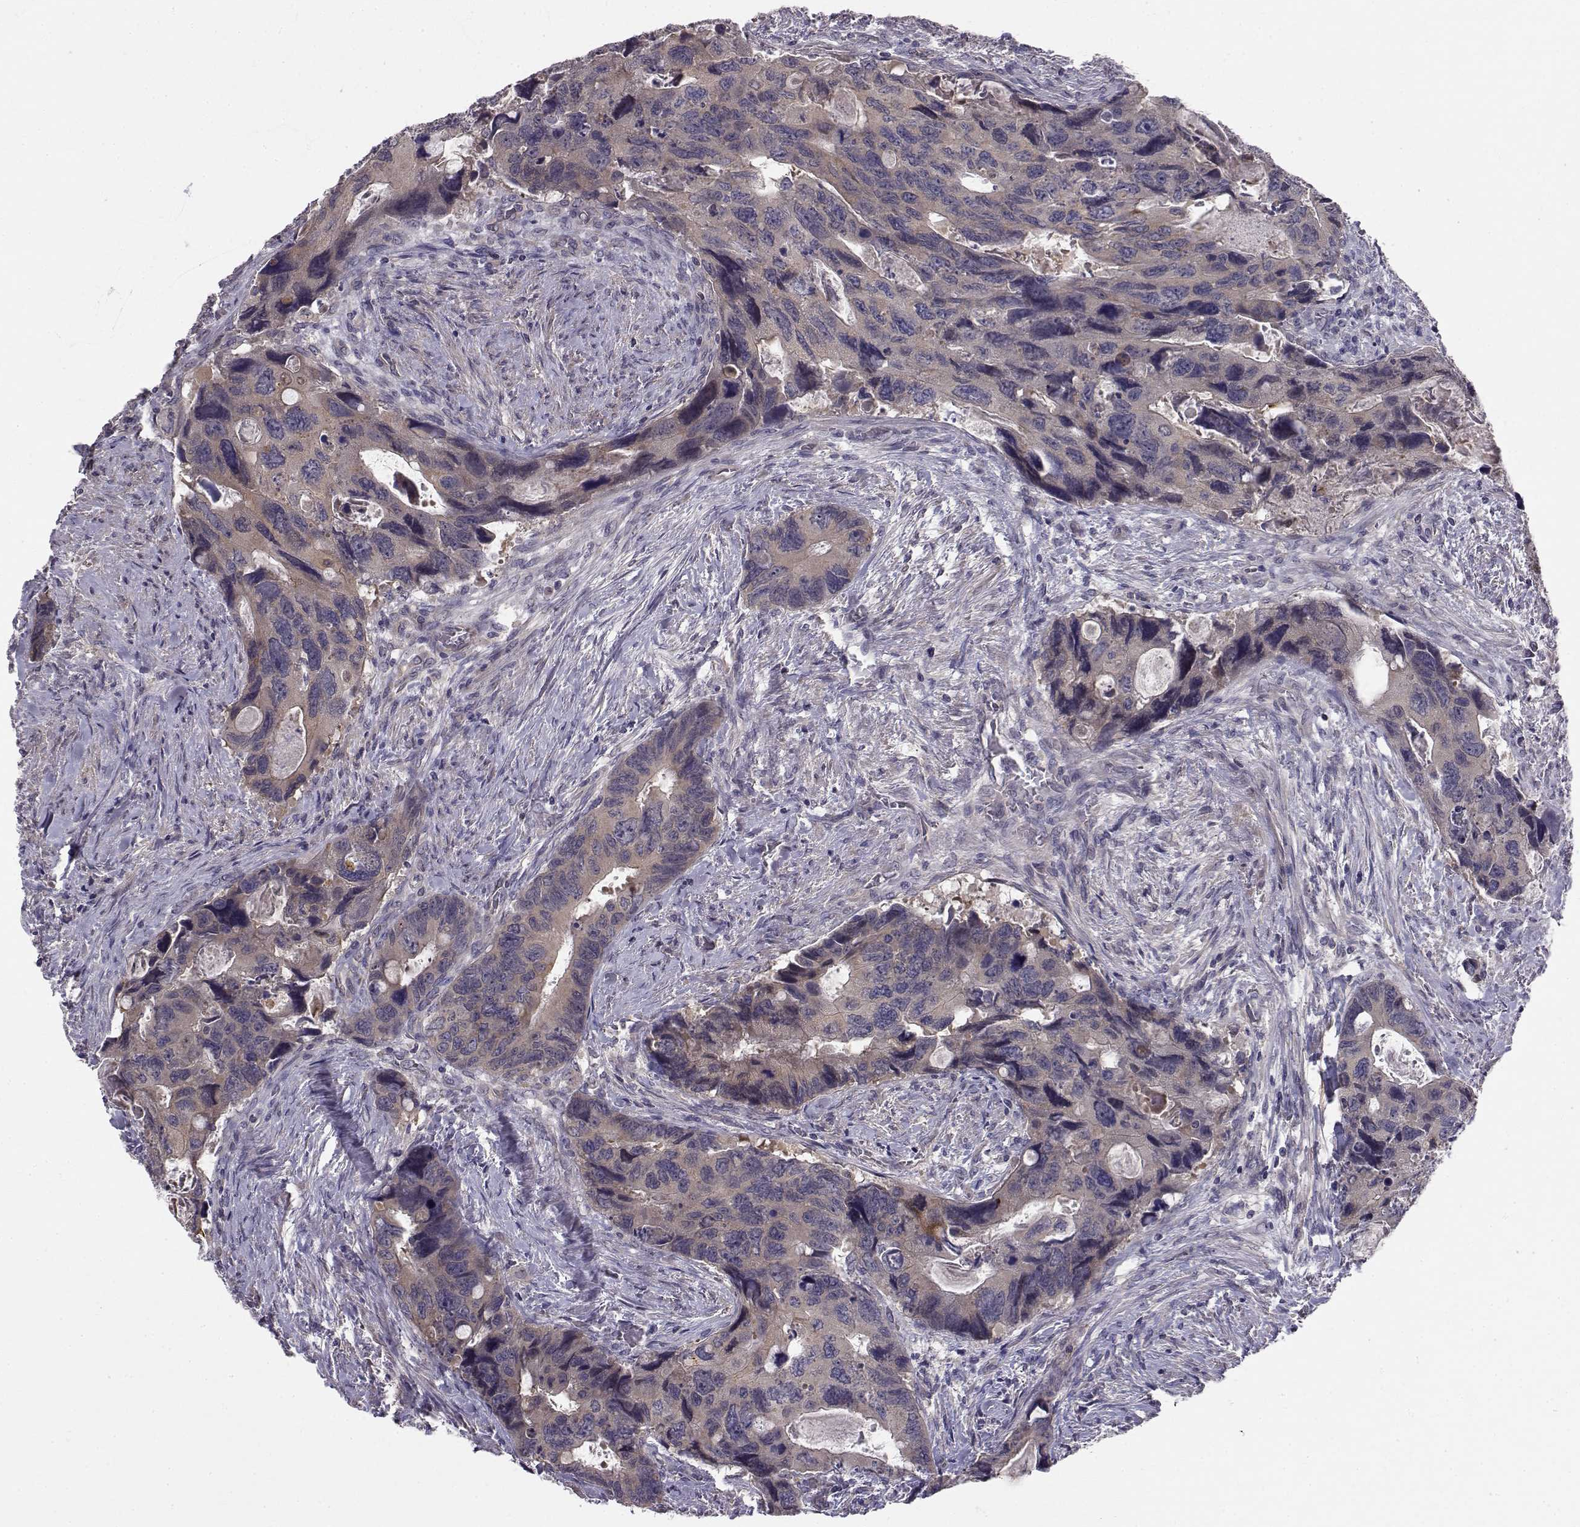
{"staining": {"intensity": "moderate", "quantity": "<25%", "location": "cytoplasmic/membranous"}, "tissue": "colorectal cancer", "cell_type": "Tumor cells", "image_type": "cancer", "snomed": [{"axis": "morphology", "description": "Adenocarcinoma, NOS"}, {"axis": "topography", "description": "Rectum"}], "caption": "Colorectal cancer stained with a brown dye reveals moderate cytoplasmic/membranous positive staining in about <25% of tumor cells.", "gene": "PEX5L", "patient": {"sex": "male", "age": 62}}